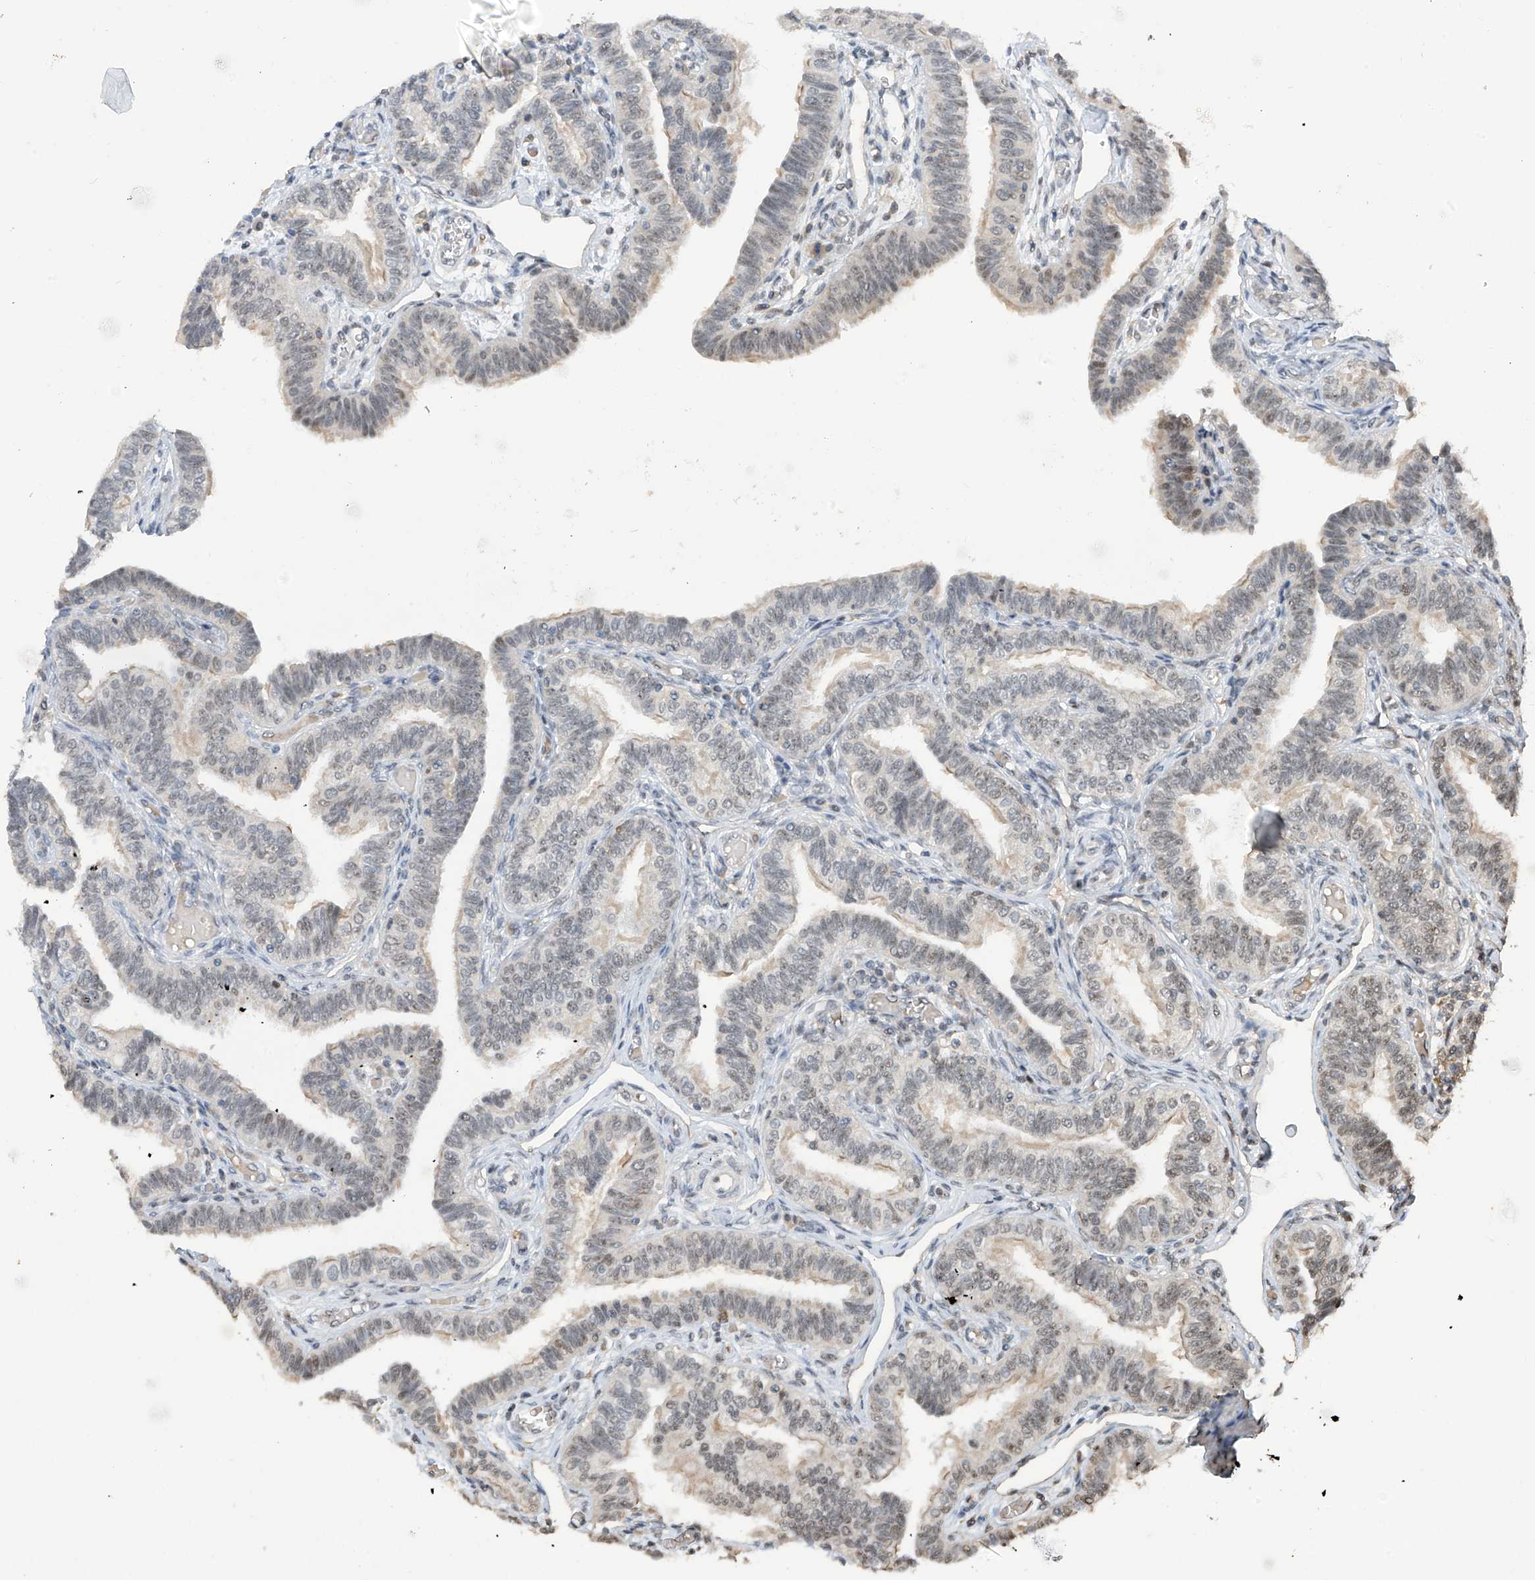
{"staining": {"intensity": "moderate", "quantity": "25%-75%", "location": "nuclear"}, "tissue": "fallopian tube", "cell_type": "Glandular cells", "image_type": "normal", "snomed": [{"axis": "morphology", "description": "Normal tissue, NOS"}, {"axis": "topography", "description": "Fallopian tube"}], "caption": "Fallopian tube stained with DAB (3,3'-diaminobenzidine) immunohistochemistry reveals medium levels of moderate nuclear staining in about 25%-75% of glandular cells. (brown staining indicates protein expression, while blue staining denotes nuclei).", "gene": "C1orf131", "patient": {"sex": "female", "age": 39}}